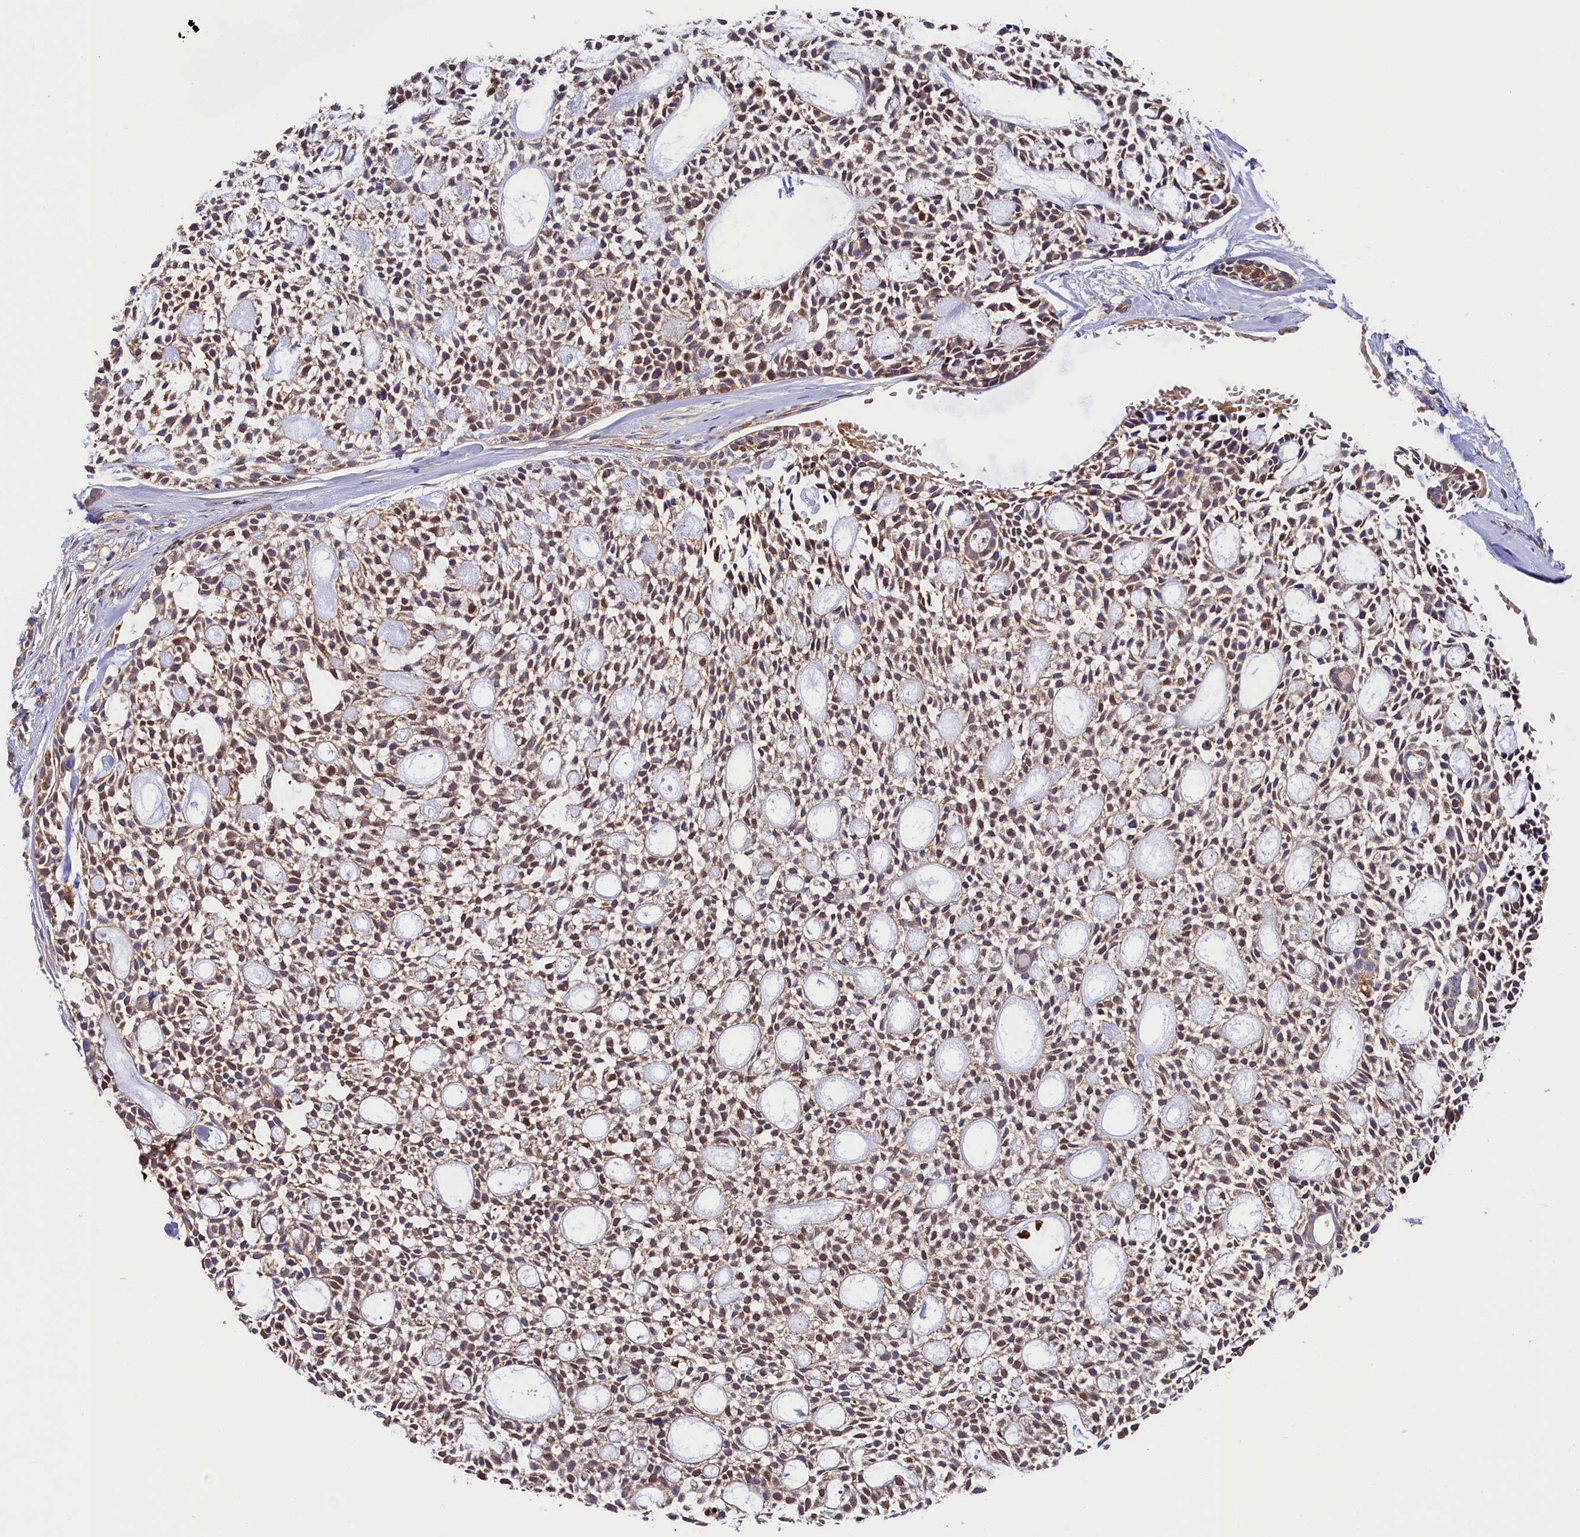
{"staining": {"intensity": "weak", "quantity": ">75%", "location": "cytoplasmic/membranous"}, "tissue": "head and neck cancer", "cell_type": "Tumor cells", "image_type": "cancer", "snomed": [{"axis": "morphology", "description": "Adenocarcinoma, NOS"}, {"axis": "topography", "description": "Subcutis"}, {"axis": "topography", "description": "Head-Neck"}], "caption": "Immunohistochemical staining of human adenocarcinoma (head and neck) demonstrates low levels of weak cytoplasmic/membranous positivity in approximately >75% of tumor cells.", "gene": "SEC31B", "patient": {"sex": "female", "age": 73}}